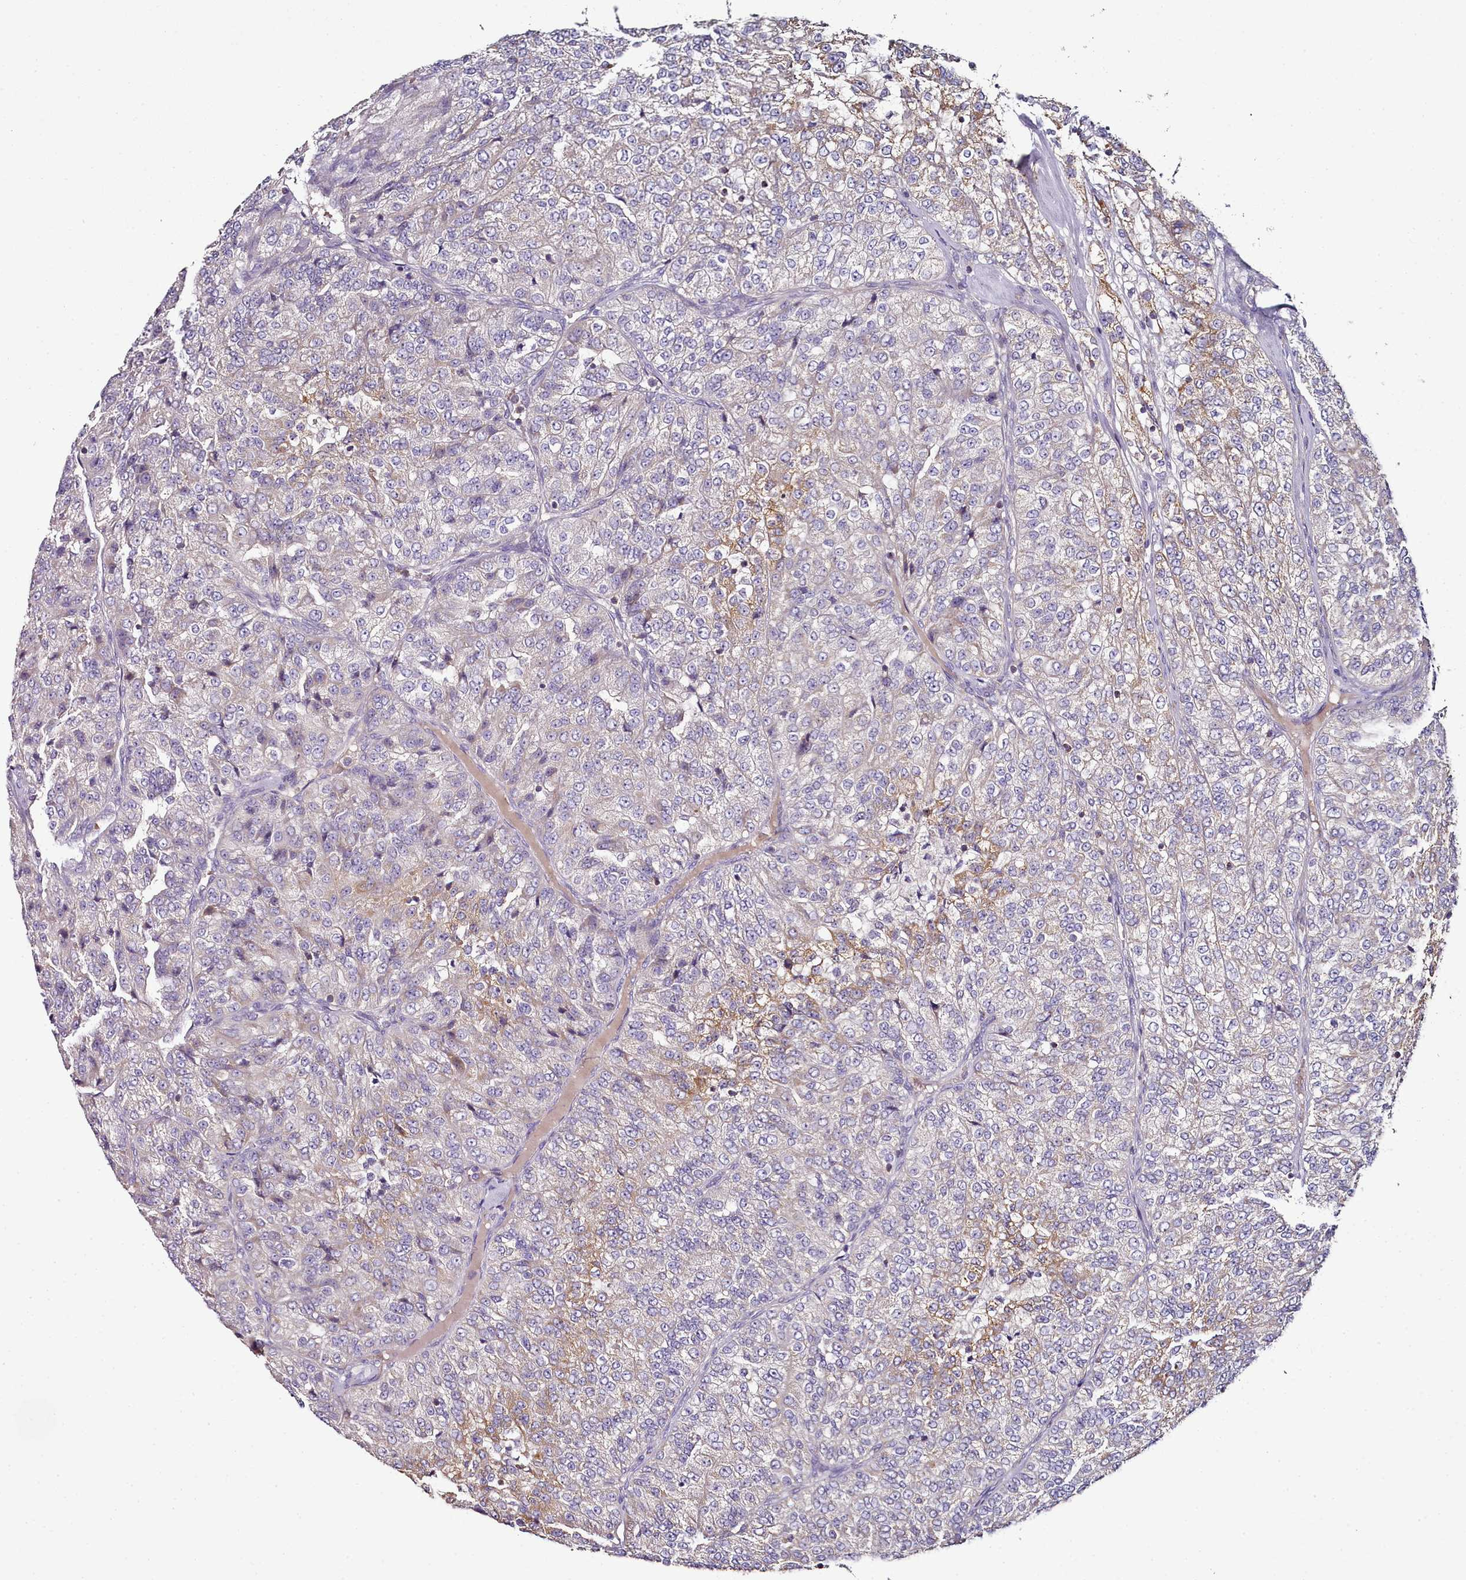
{"staining": {"intensity": "weak", "quantity": "<25%", "location": "cytoplasmic/membranous"}, "tissue": "renal cancer", "cell_type": "Tumor cells", "image_type": "cancer", "snomed": [{"axis": "morphology", "description": "Adenocarcinoma, NOS"}, {"axis": "topography", "description": "Kidney"}], "caption": "The histopathology image reveals no staining of tumor cells in renal cancer.", "gene": "ACSS1", "patient": {"sex": "female", "age": 63}}